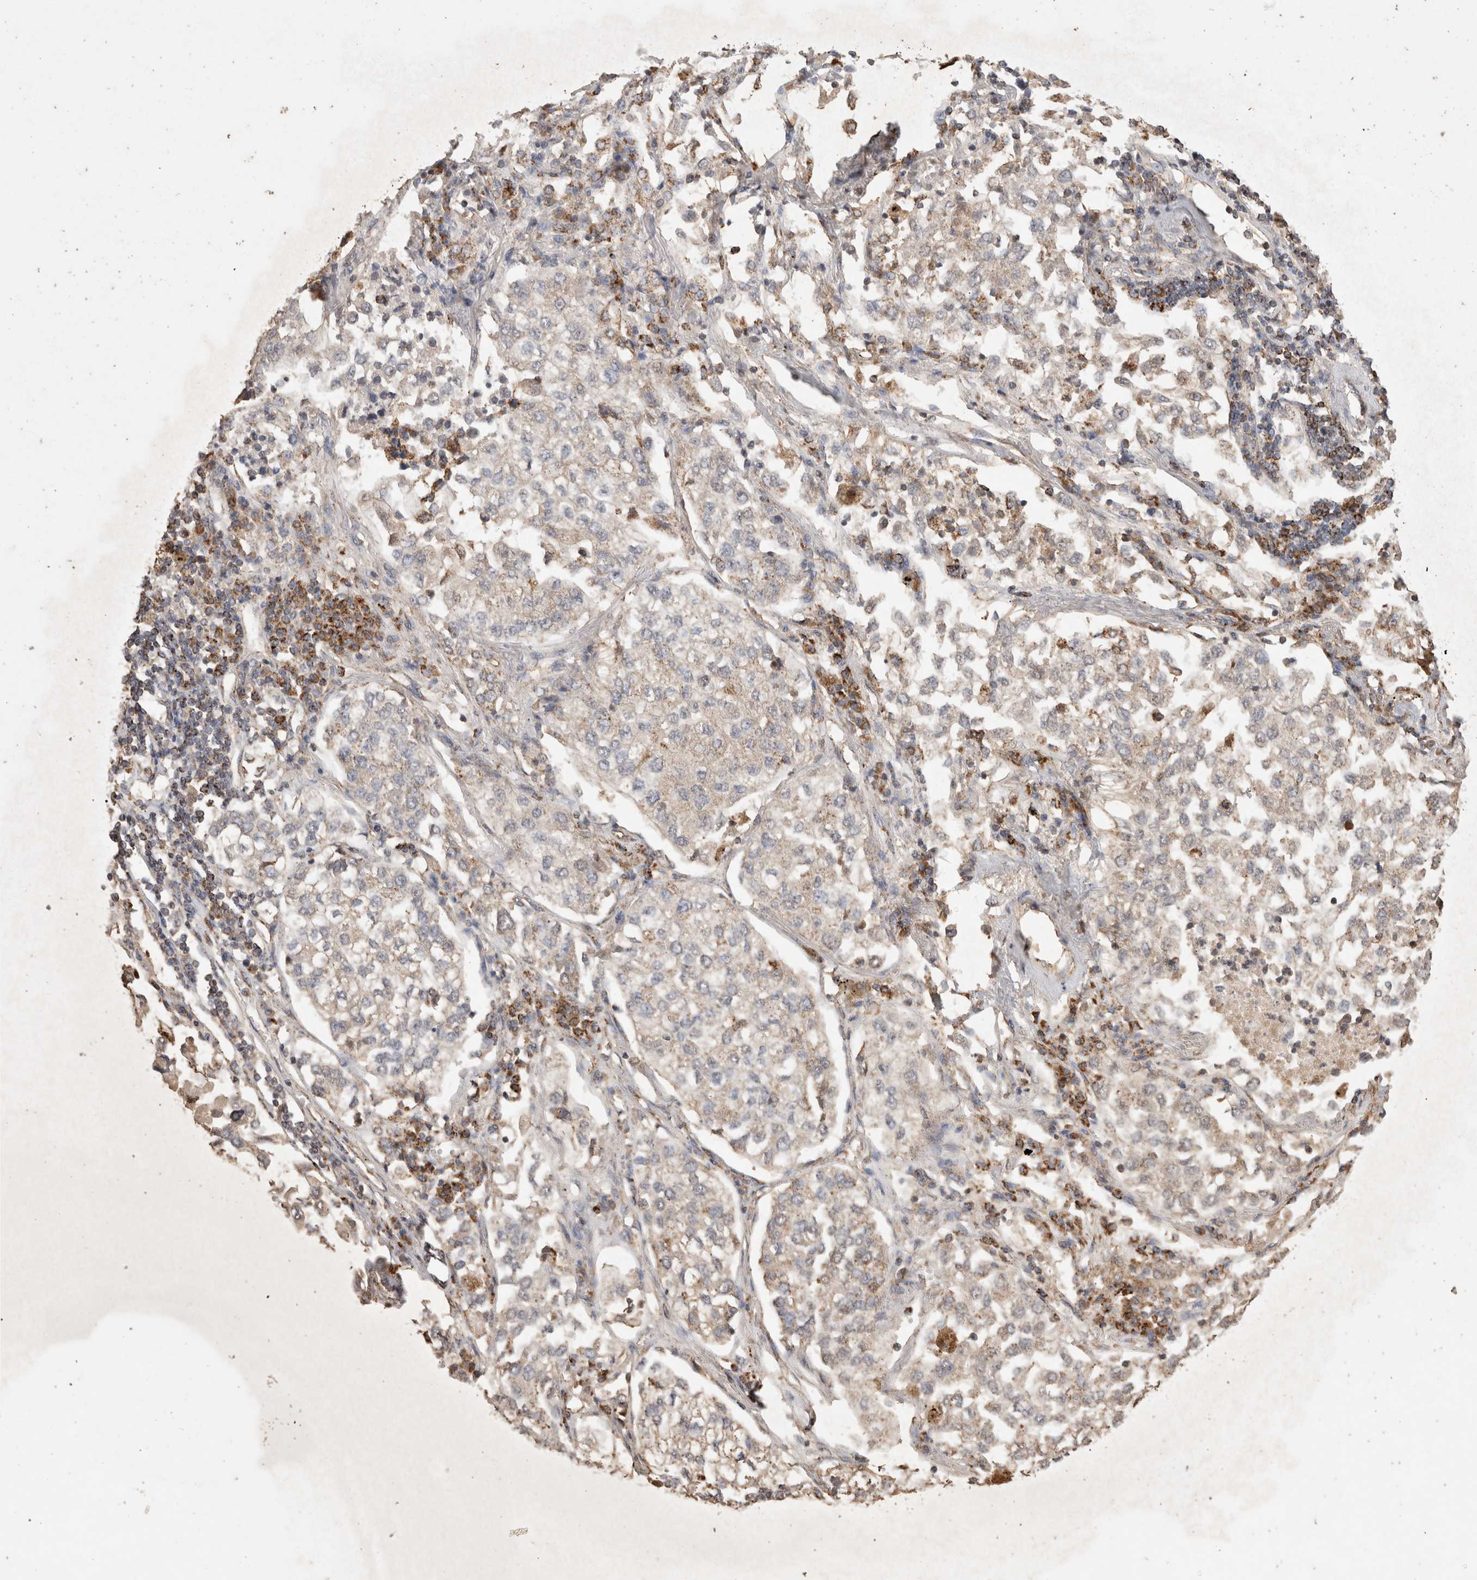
{"staining": {"intensity": "weak", "quantity": "25%-75%", "location": "cytoplasmic/membranous"}, "tissue": "lung cancer", "cell_type": "Tumor cells", "image_type": "cancer", "snomed": [{"axis": "morphology", "description": "Adenocarcinoma, NOS"}, {"axis": "topography", "description": "Lung"}], "caption": "Tumor cells display low levels of weak cytoplasmic/membranous staining in about 25%-75% of cells in human adenocarcinoma (lung).", "gene": "ACADM", "patient": {"sex": "male", "age": 63}}